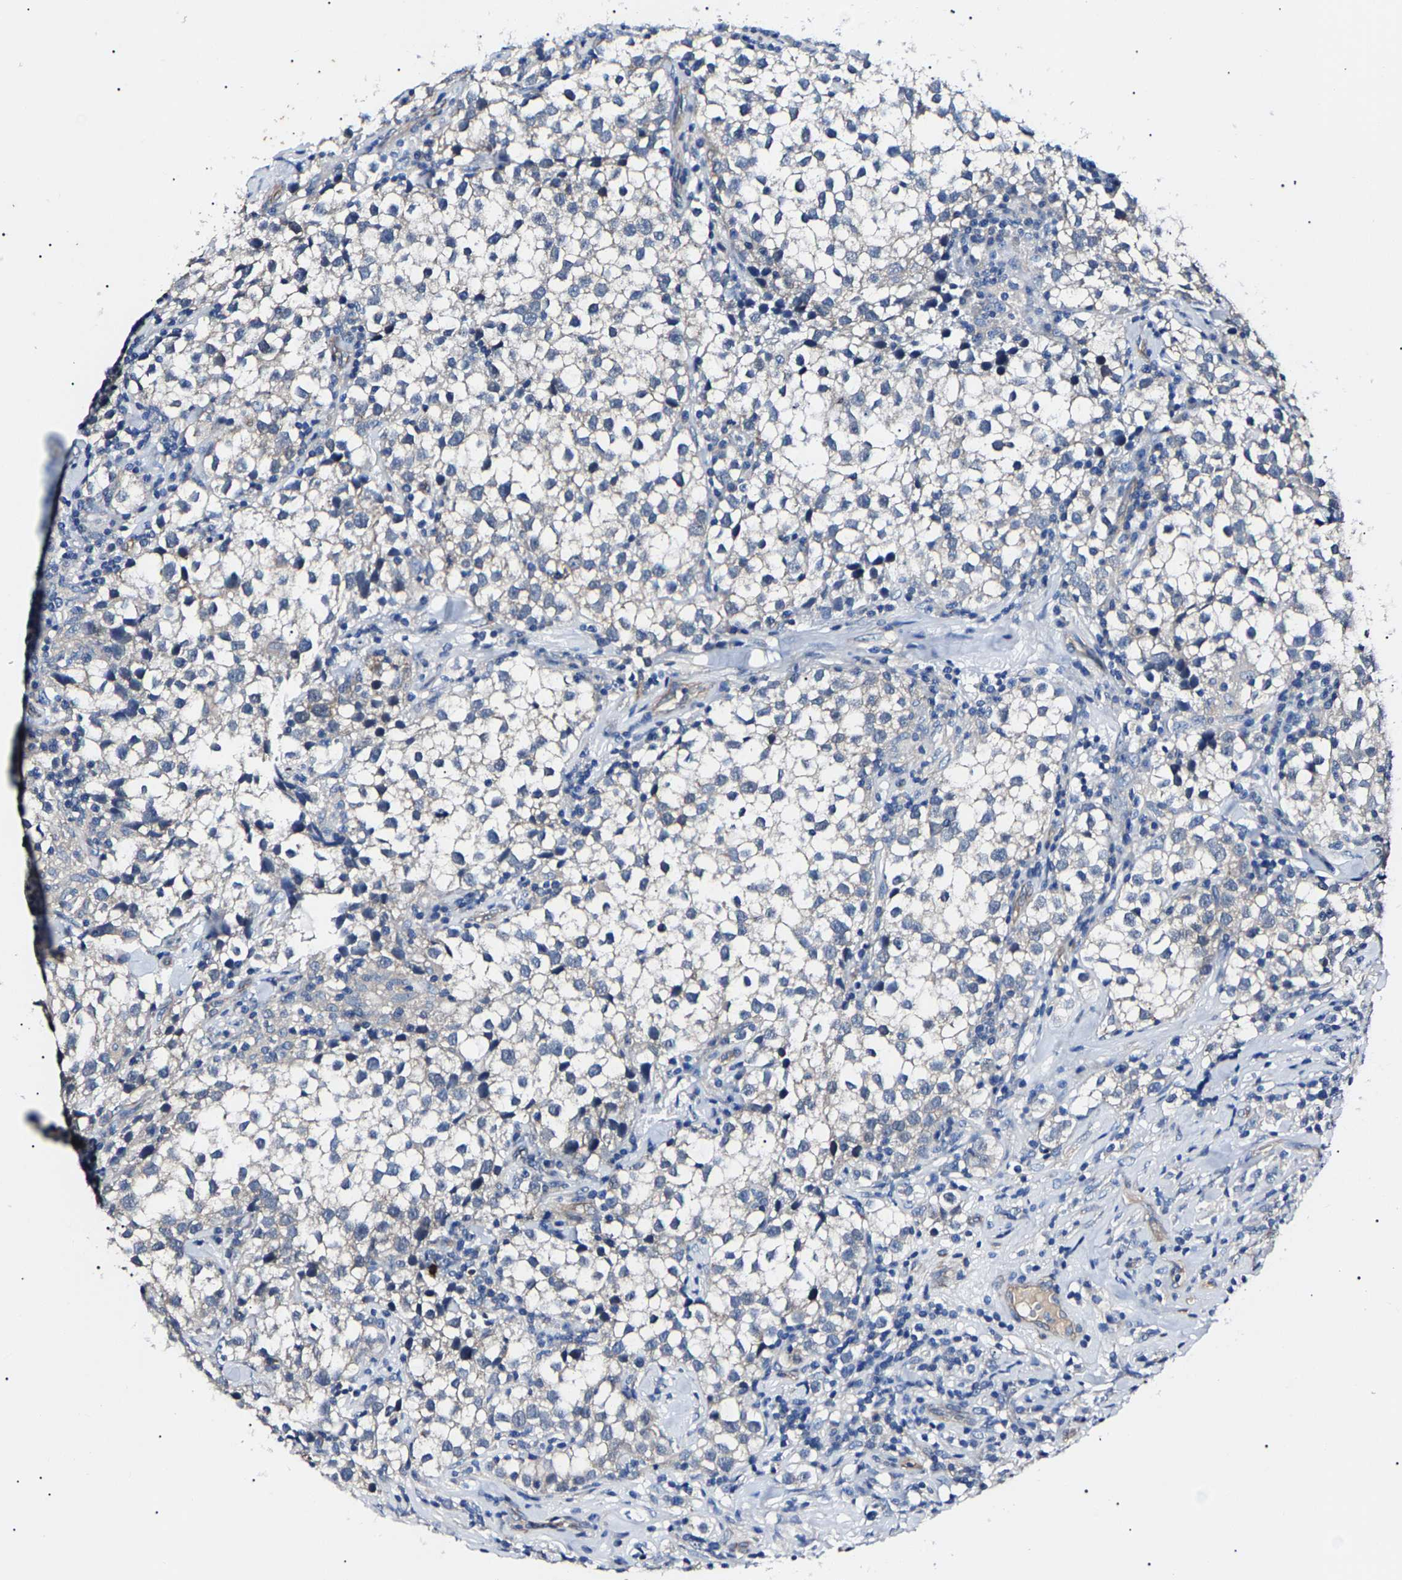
{"staining": {"intensity": "negative", "quantity": "none", "location": "none"}, "tissue": "testis cancer", "cell_type": "Tumor cells", "image_type": "cancer", "snomed": [{"axis": "morphology", "description": "Seminoma, NOS"}, {"axis": "morphology", "description": "Carcinoma, Embryonal, NOS"}, {"axis": "topography", "description": "Testis"}], "caption": "High power microscopy photomicrograph of an immunohistochemistry image of testis cancer, revealing no significant positivity in tumor cells.", "gene": "KLHL42", "patient": {"sex": "male", "age": 36}}